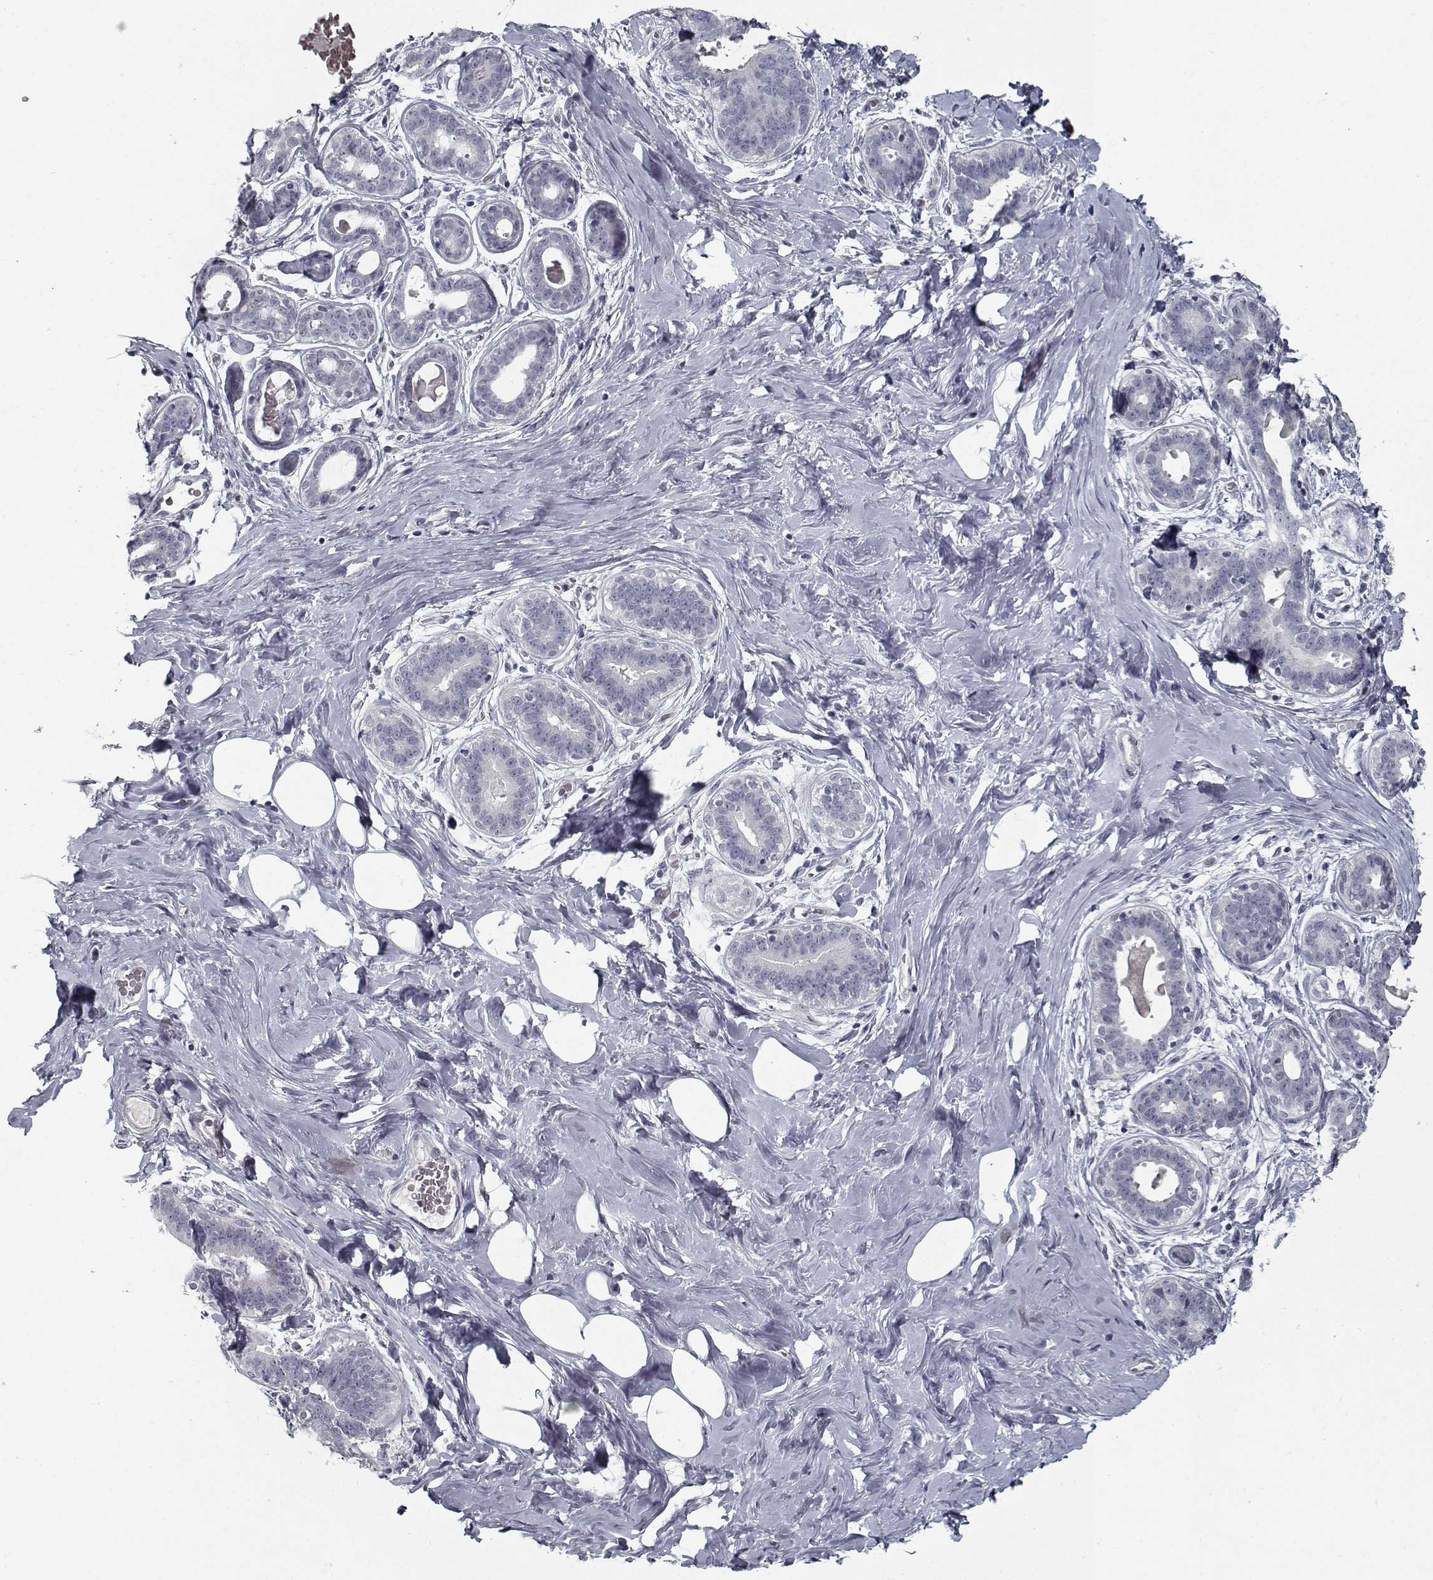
{"staining": {"intensity": "negative", "quantity": "none", "location": "none"}, "tissue": "breast", "cell_type": "Adipocytes", "image_type": "normal", "snomed": [{"axis": "morphology", "description": "Normal tissue, NOS"}, {"axis": "topography", "description": "Skin"}, {"axis": "topography", "description": "Breast"}], "caption": "Adipocytes are negative for protein expression in benign human breast. The staining is performed using DAB (3,3'-diaminobenzidine) brown chromogen with nuclei counter-stained in using hematoxylin.", "gene": "GAD2", "patient": {"sex": "female", "age": 43}}